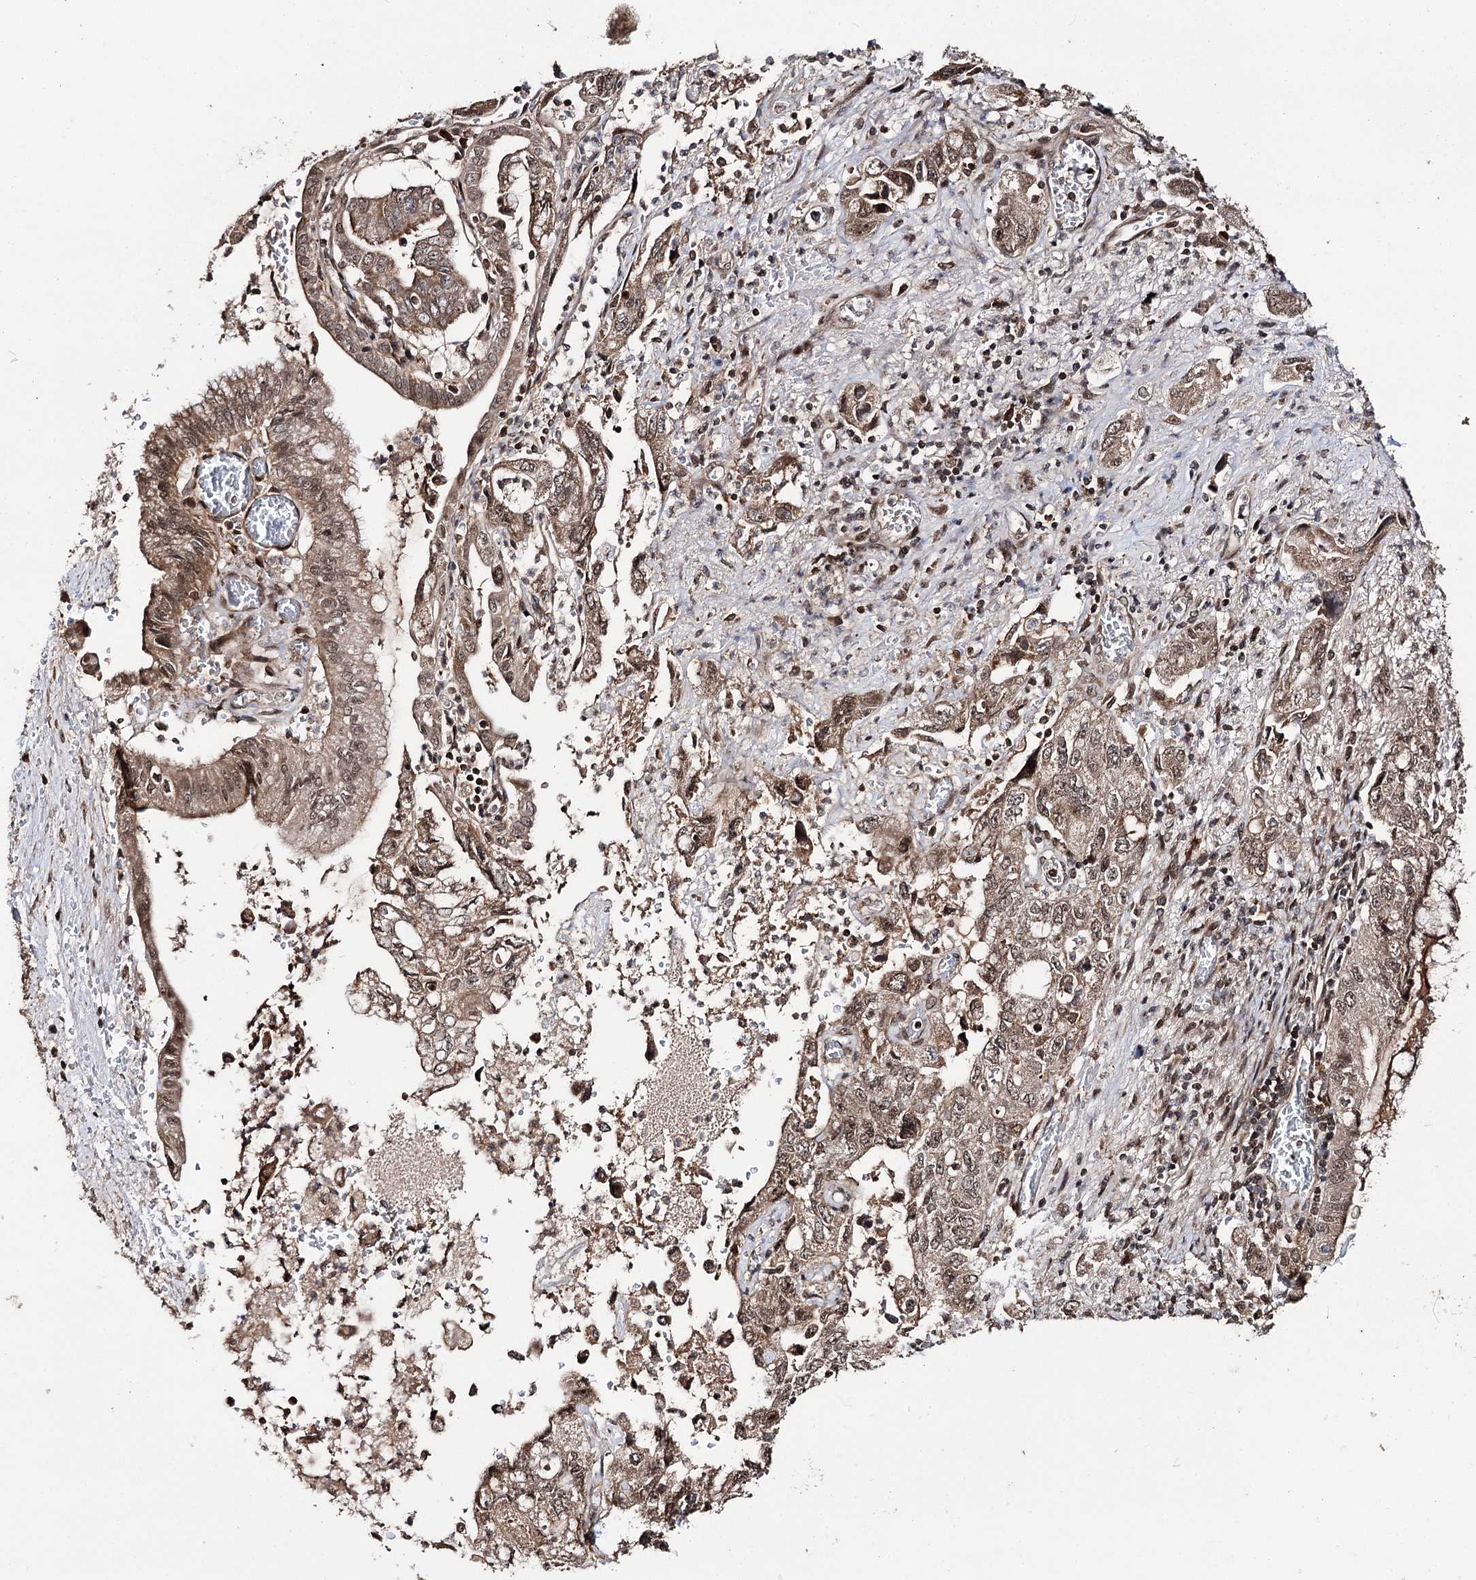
{"staining": {"intensity": "moderate", "quantity": ">75%", "location": "cytoplasmic/membranous,nuclear"}, "tissue": "pancreatic cancer", "cell_type": "Tumor cells", "image_type": "cancer", "snomed": [{"axis": "morphology", "description": "Adenocarcinoma, NOS"}, {"axis": "topography", "description": "Pancreas"}], "caption": "Protein staining by immunohistochemistry reveals moderate cytoplasmic/membranous and nuclear expression in approximately >75% of tumor cells in pancreatic cancer.", "gene": "FAM53B", "patient": {"sex": "female", "age": 73}}